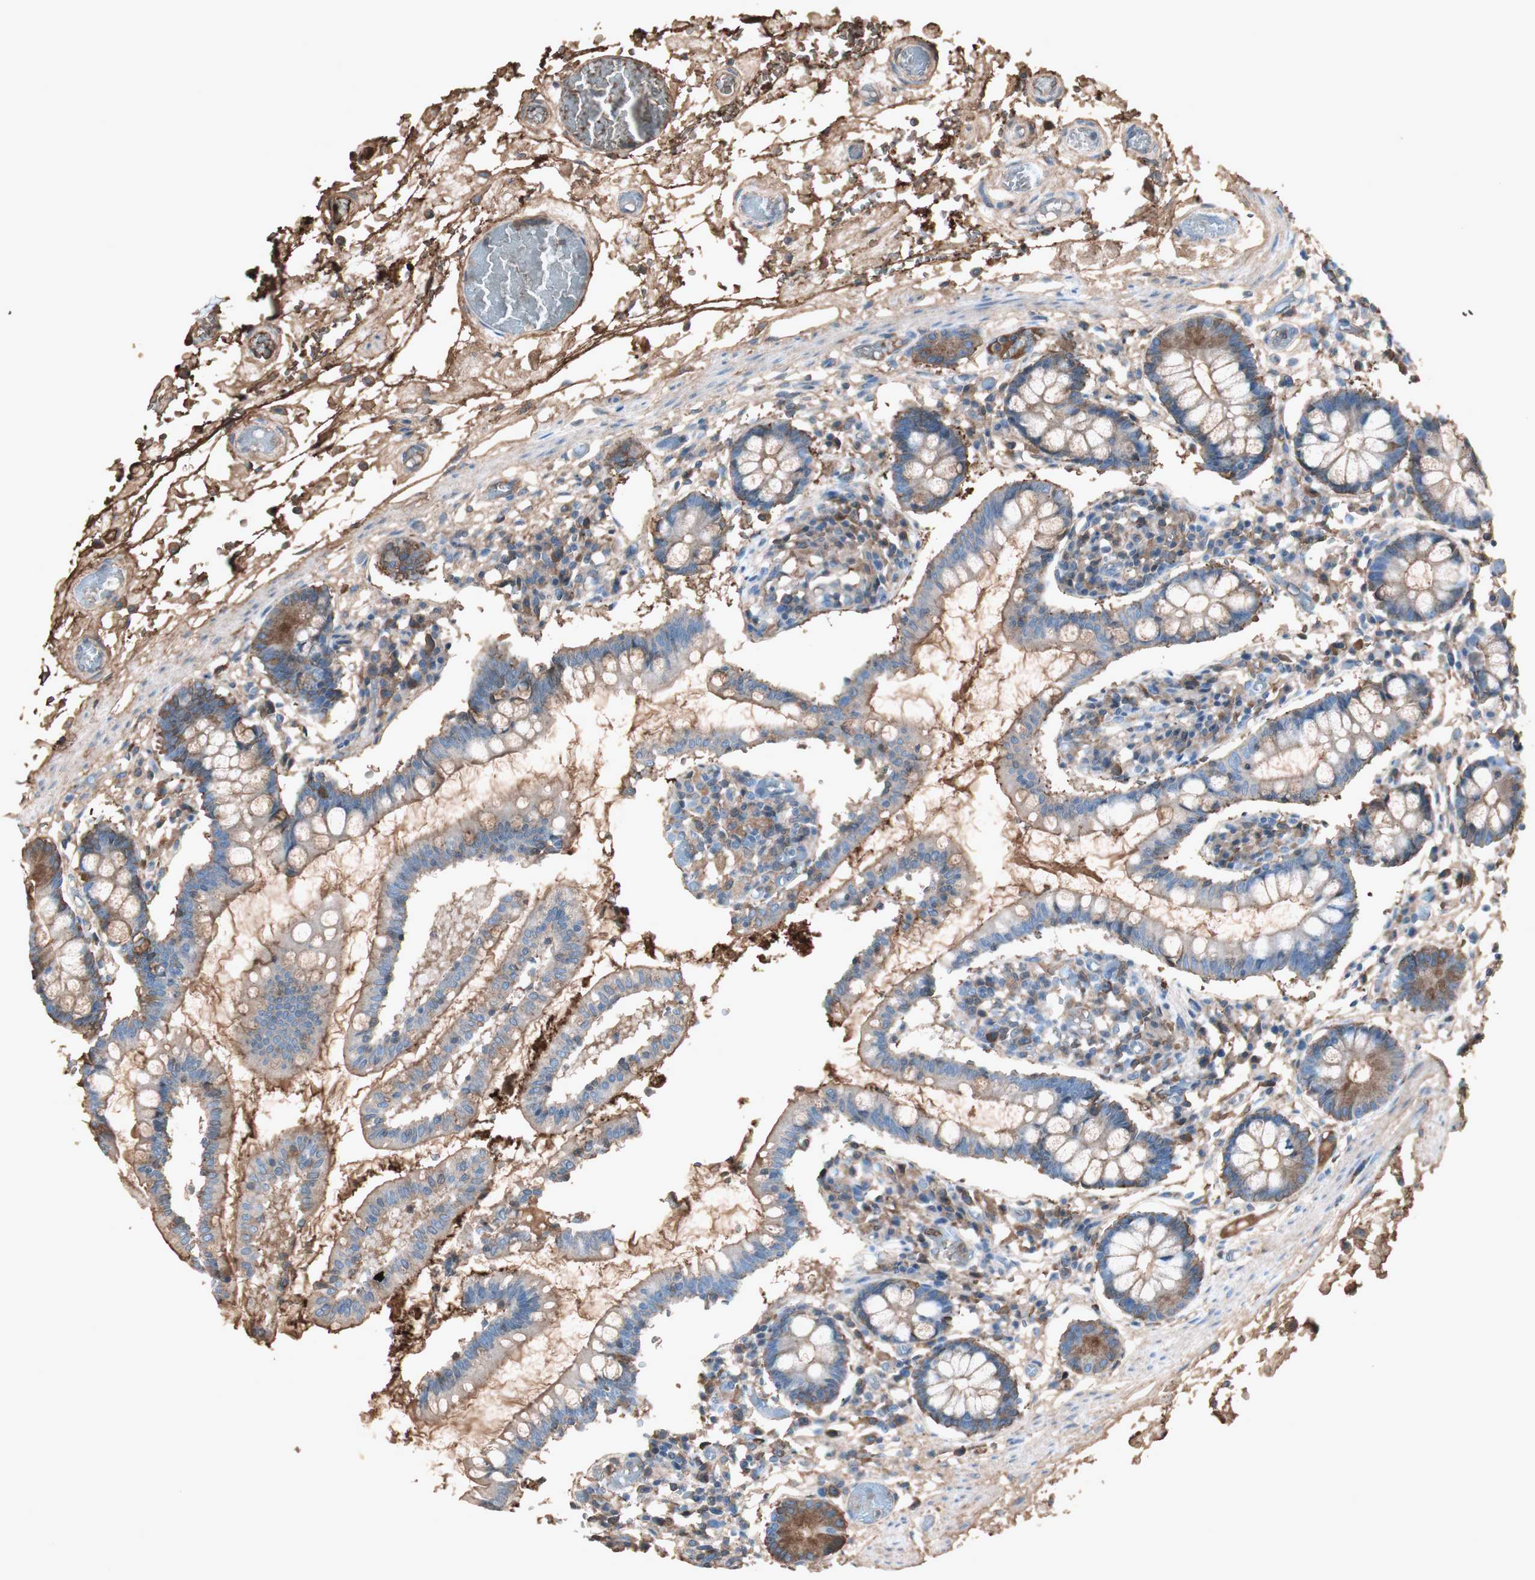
{"staining": {"intensity": "moderate", "quantity": ">75%", "location": "cytoplasmic/membranous"}, "tissue": "small intestine", "cell_type": "Glandular cells", "image_type": "normal", "snomed": [{"axis": "morphology", "description": "Normal tissue, NOS"}, {"axis": "topography", "description": "Small intestine"}], "caption": "Immunohistochemistry (IHC) staining of normal small intestine, which exhibits medium levels of moderate cytoplasmic/membranous staining in approximately >75% of glandular cells indicating moderate cytoplasmic/membranous protein expression. The staining was performed using DAB (3,3'-diaminobenzidine) (brown) for protein detection and nuclei were counterstained in hematoxylin (blue).", "gene": "MMP14", "patient": {"sex": "female", "age": 61}}